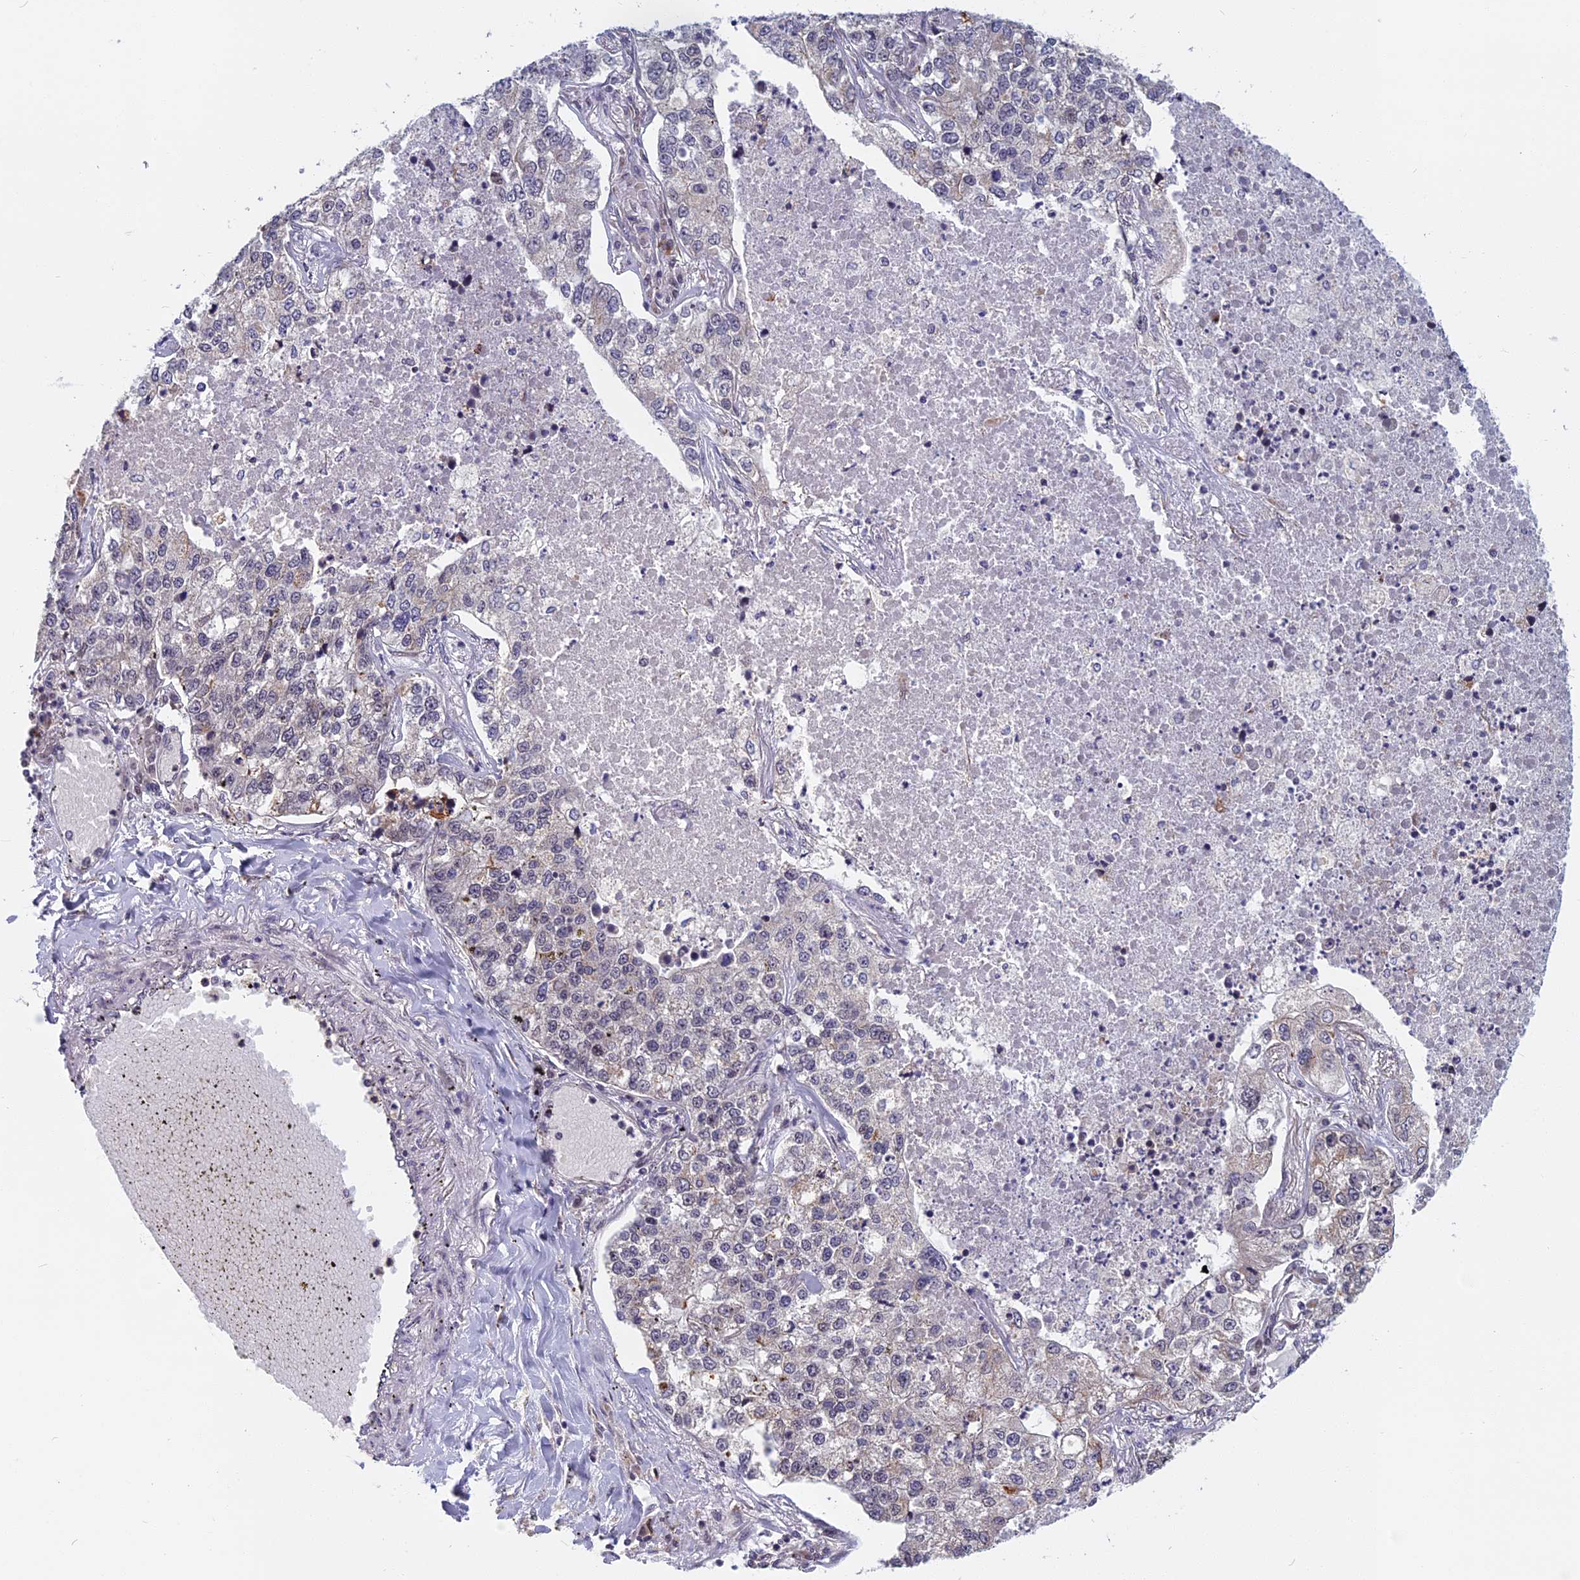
{"staining": {"intensity": "negative", "quantity": "none", "location": "none"}, "tissue": "lung cancer", "cell_type": "Tumor cells", "image_type": "cancer", "snomed": [{"axis": "morphology", "description": "Adenocarcinoma, NOS"}, {"axis": "topography", "description": "Lung"}], "caption": "Protein analysis of lung cancer (adenocarcinoma) demonstrates no significant staining in tumor cells.", "gene": "CCDC113", "patient": {"sex": "male", "age": 49}}